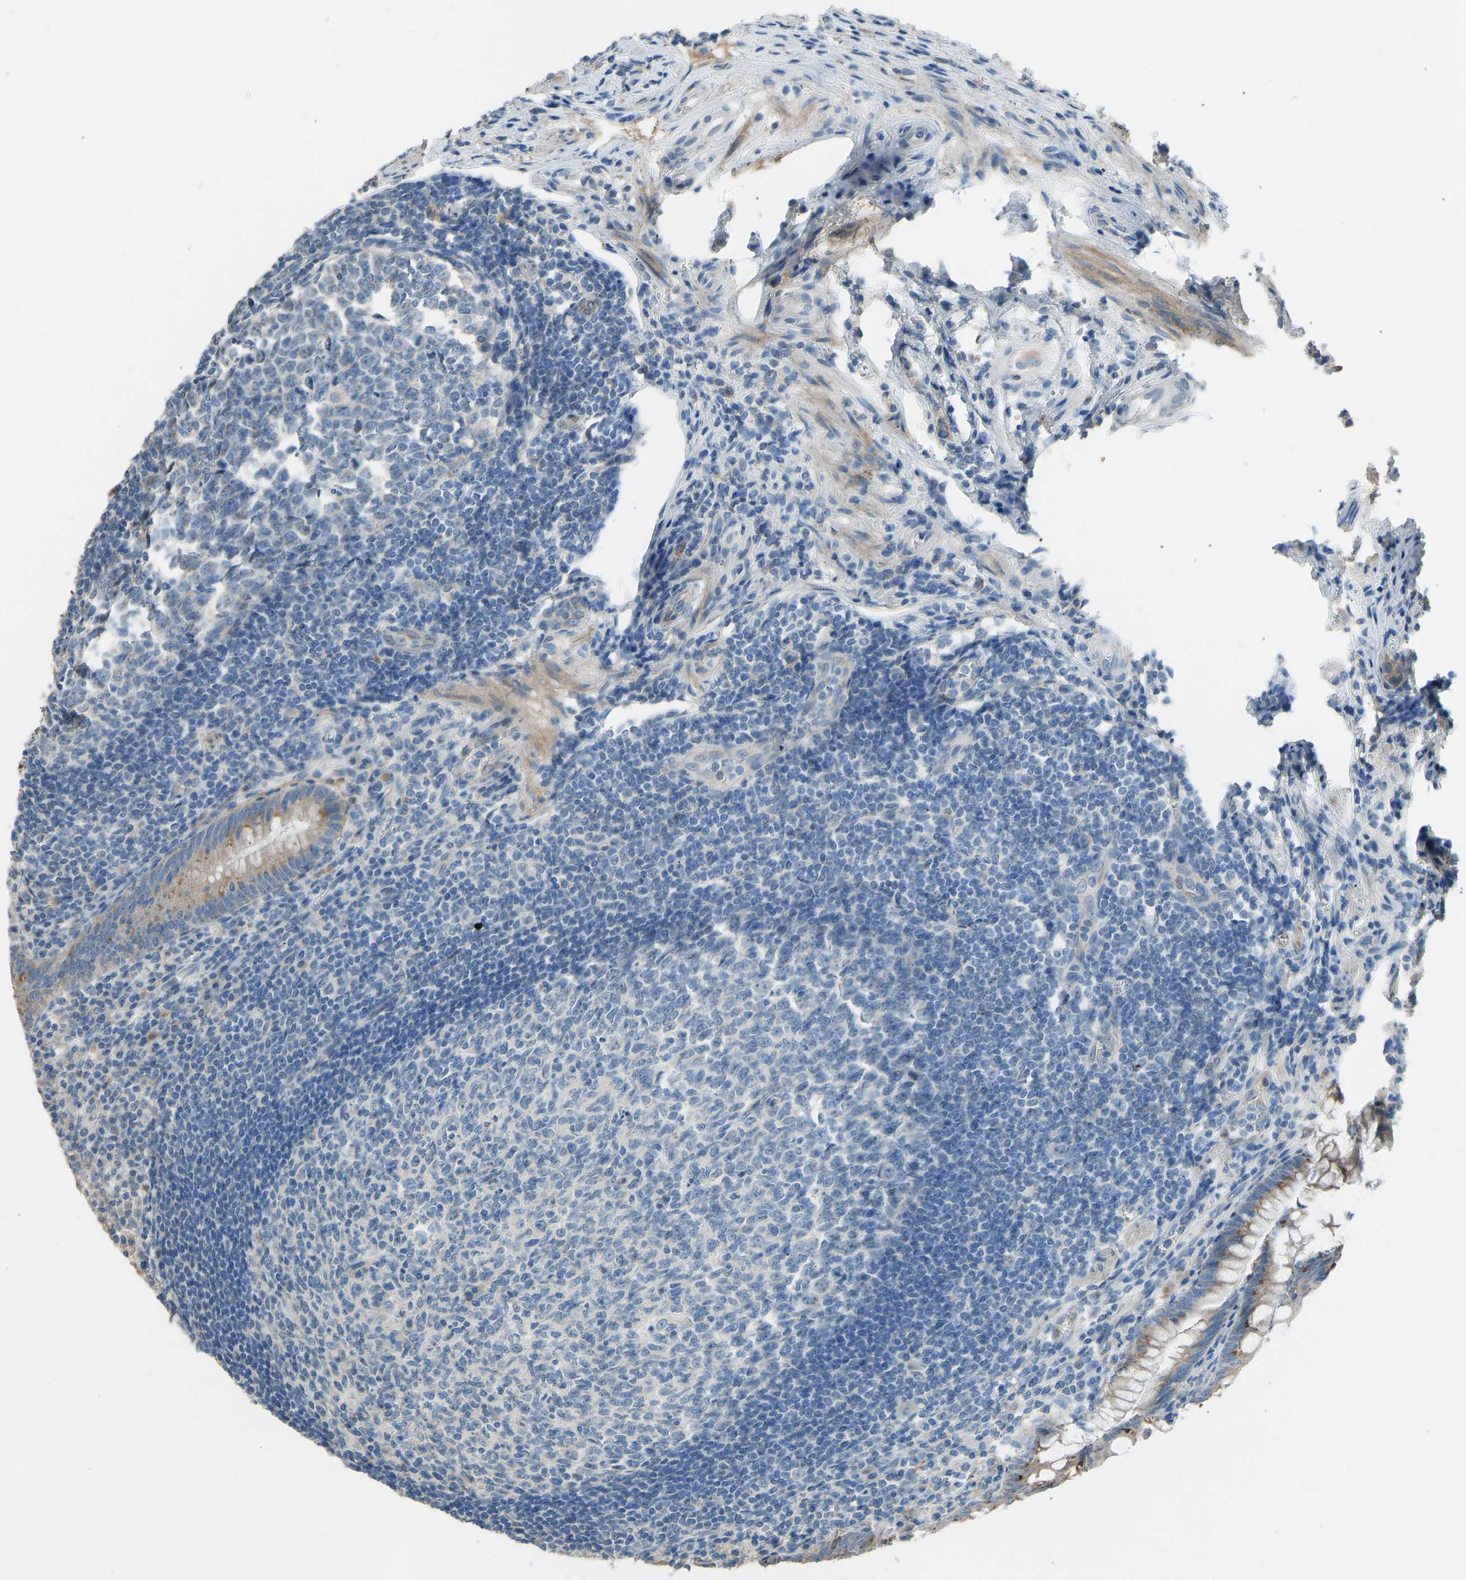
{"staining": {"intensity": "weak", "quantity": ">75%", "location": "cytoplasmic/membranous"}, "tissue": "appendix", "cell_type": "Glandular cells", "image_type": "normal", "snomed": [{"axis": "morphology", "description": "Normal tissue, NOS"}, {"axis": "topography", "description": "Appendix"}], "caption": "High-magnification brightfield microscopy of unremarkable appendix stained with DAB (3,3'-diaminobenzidine) (brown) and counterstained with hematoxylin (blue). glandular cells exhibit weak cytoplasmic/membranous expression is appreciated in about>75% of cells.", "gene": "TGFBR3", "patient": {"sex": "male", "age": 56}}